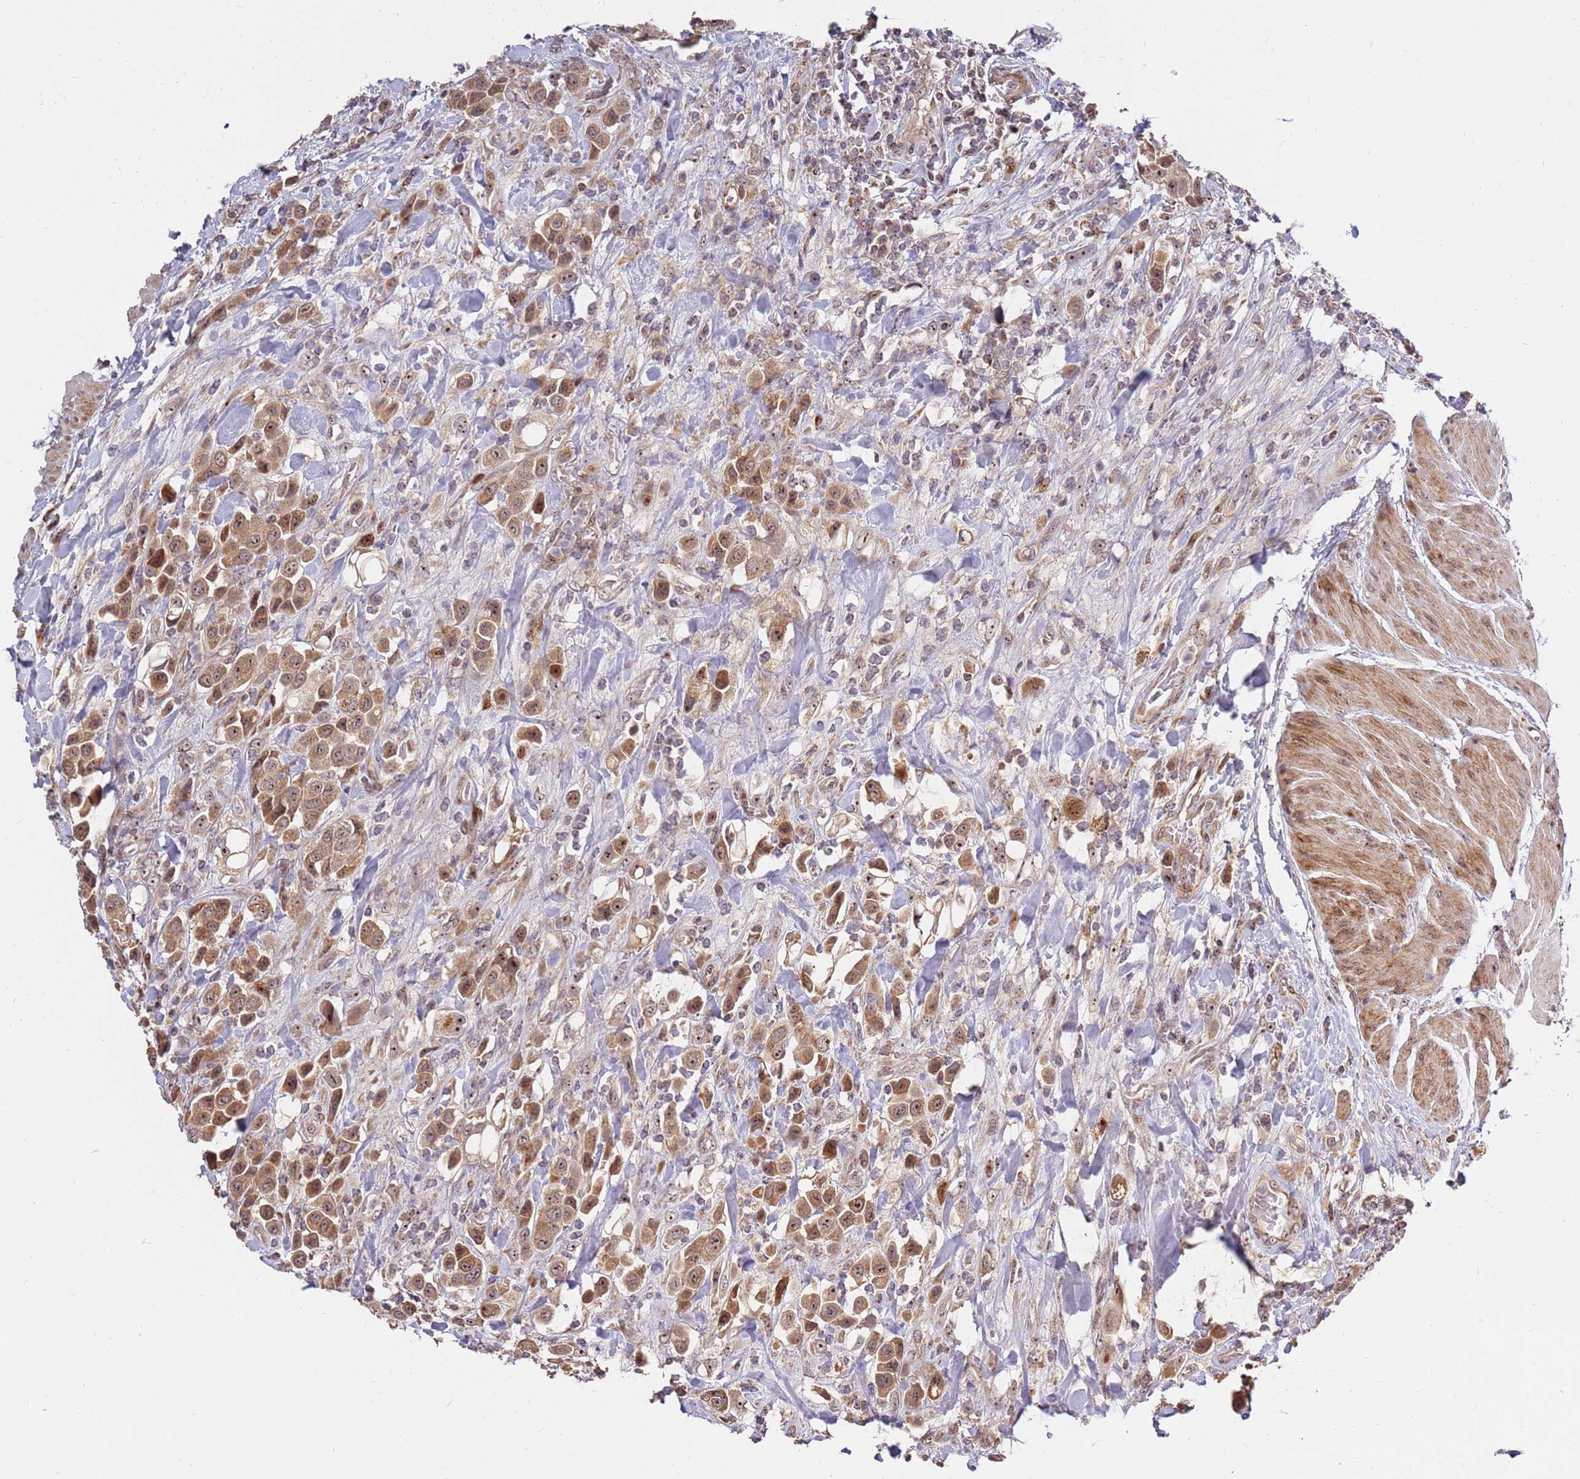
{"staining": {"intensity": "moderate", "quantity": ">75%", "location": "cytoplasmic/membranous,nuclear"}, "tissue": "urothelial cancer", "cell_type": "Tumor cells", "image_type": "cancer", "snomed": [{"axis": "morphology", "description": "Urothelial carcinoma, High grade"}, {"axis": "topography", "description": "Urinary bladder"}], "caption": "A medium amount of moderate cytoplasmic/membranous and nuclear positivity is identified in about >75% of tumor cells in urothelial cancer tissue. Nuclei are stained in blue.", "gene": "KIF25", "patient": {"sex": "male", "age": 50}}